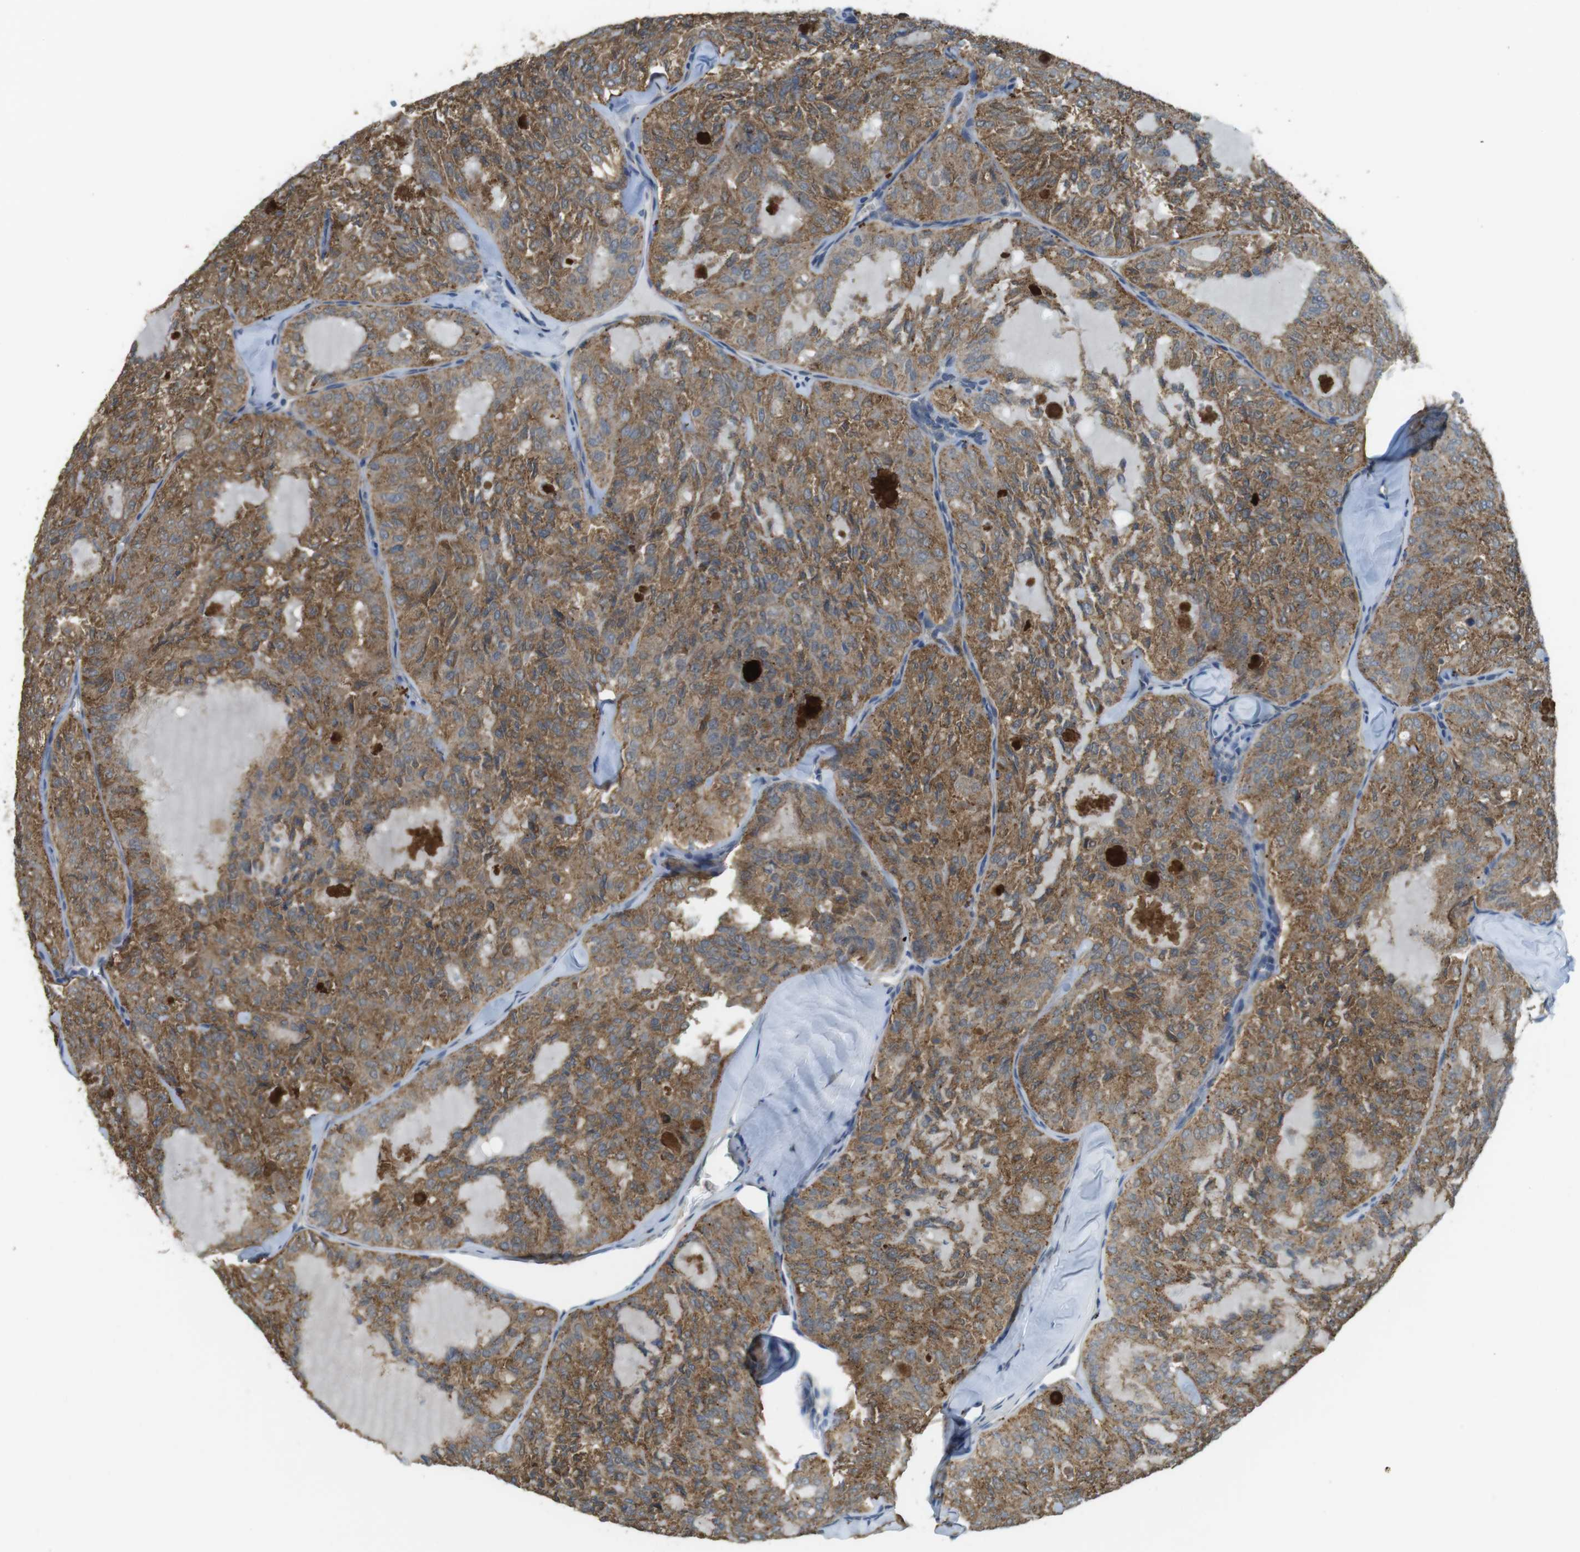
{"staining": {"intensity": "moderate", "quantity": ">75%", "location": "cytoplasmic/membranous"}, "tissue": "thyroid cancer", "cell_type": "Tumor cells", "image_type": "cancer", "snomed": [{"axis": "morphology", "description": "Follicular adenoma carcinoma, NOS"}, {"axis": "topography", "description": "Thyroid gland"}], "caption": "Protein expression analysis of thyroid cancer (follicular adenoma carcinoma) displays moderate cytoplasmic/membranous staining in about >75% of tumor cells.", "gene": "BRI3BP", "patient": {"sex": "male", "age": 75}}